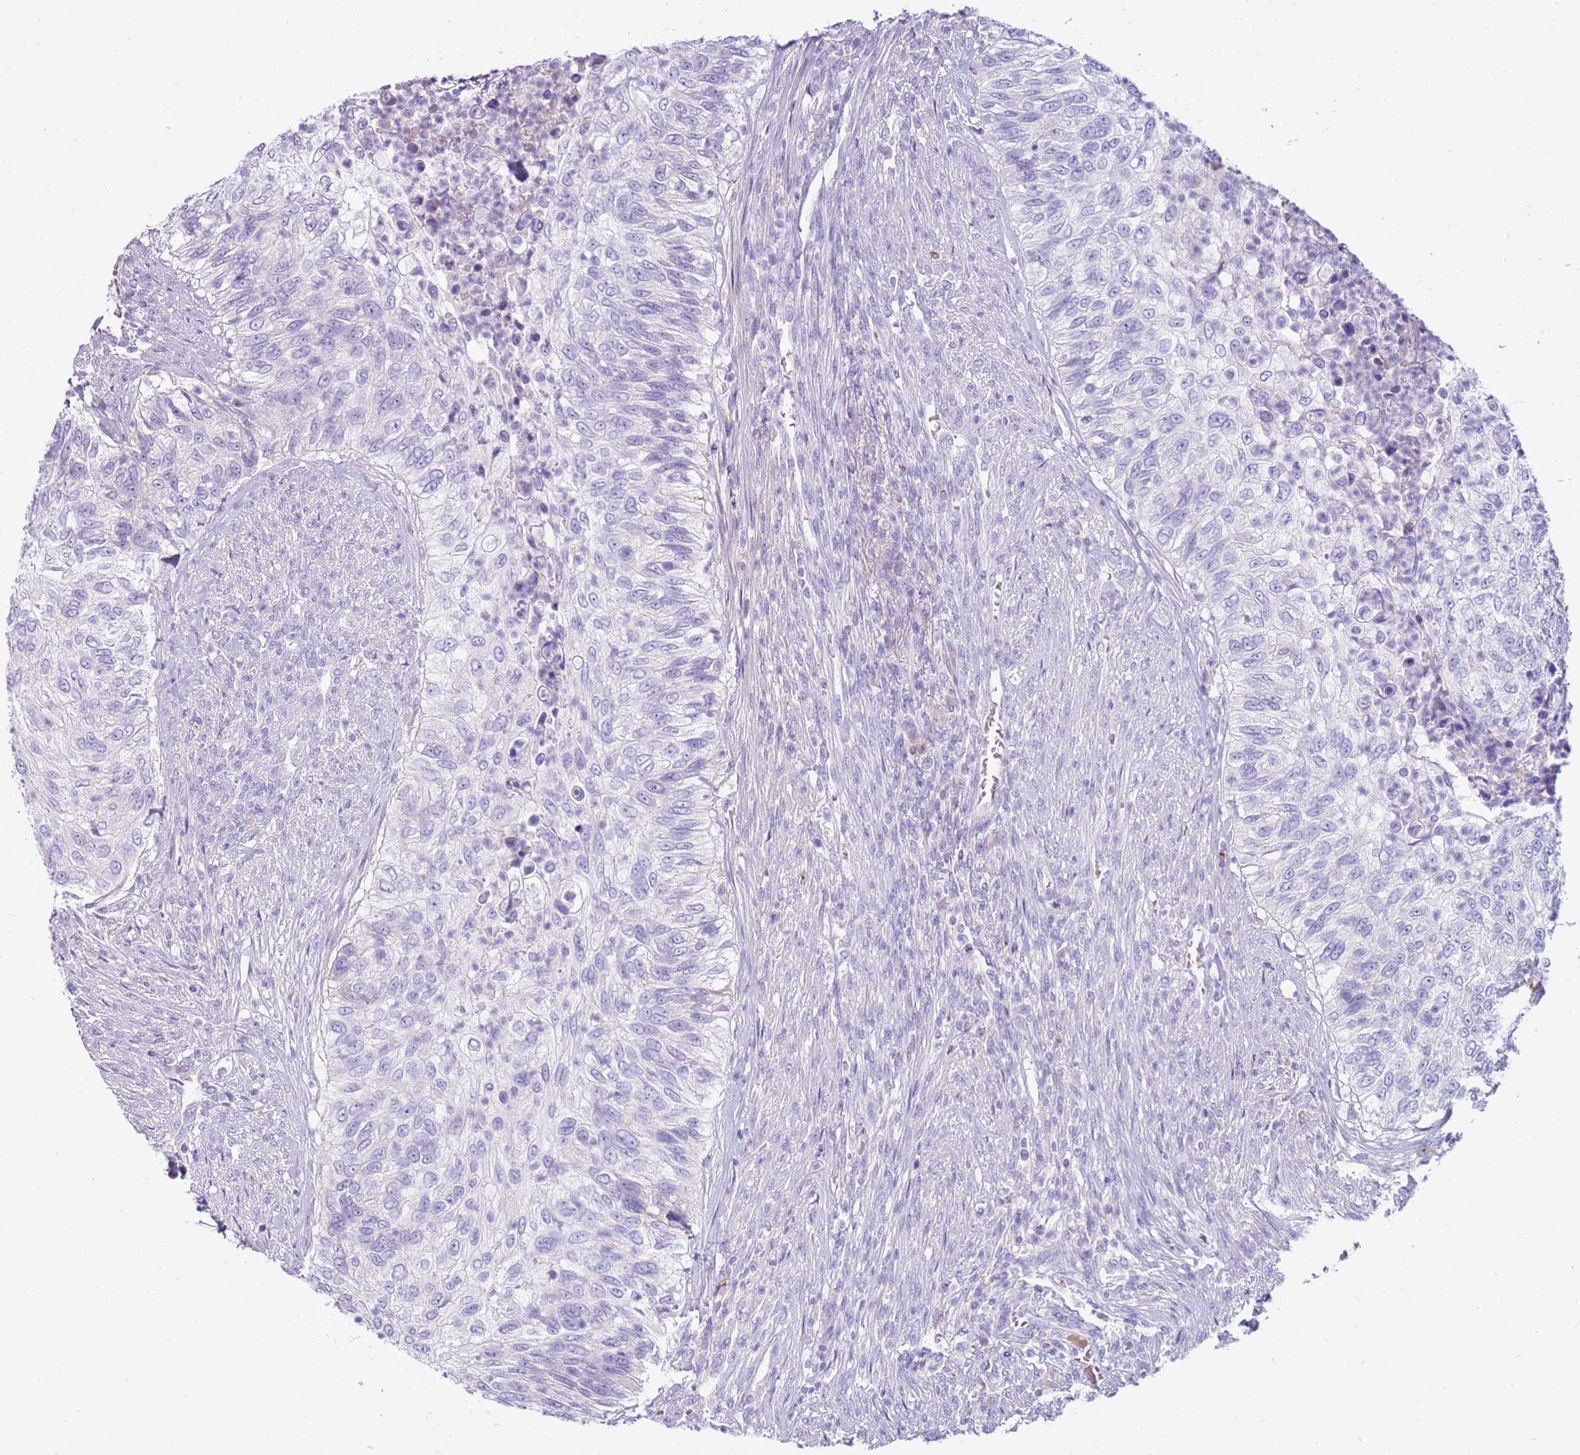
{"staining": {"intensity": "negative", "quantity": "none", "location": "none"}, "tissue": "urothelial cancer", "cell_type": "Tumor cells", "image_type": "cancer", "snomed": [{"axis": "morphology", "description": "Urothelial carcinoma, High grade"}, {"axis": "topography", "description": "Urinary bladder"}], "caption": "DAB (3,3'-diaminobenzidine) immunohistochemical staining of urothelial cancer displays no significant expression in tumor cells.", "gene": "EVPLL", "patient": {"sex": "female", "age": 60}}